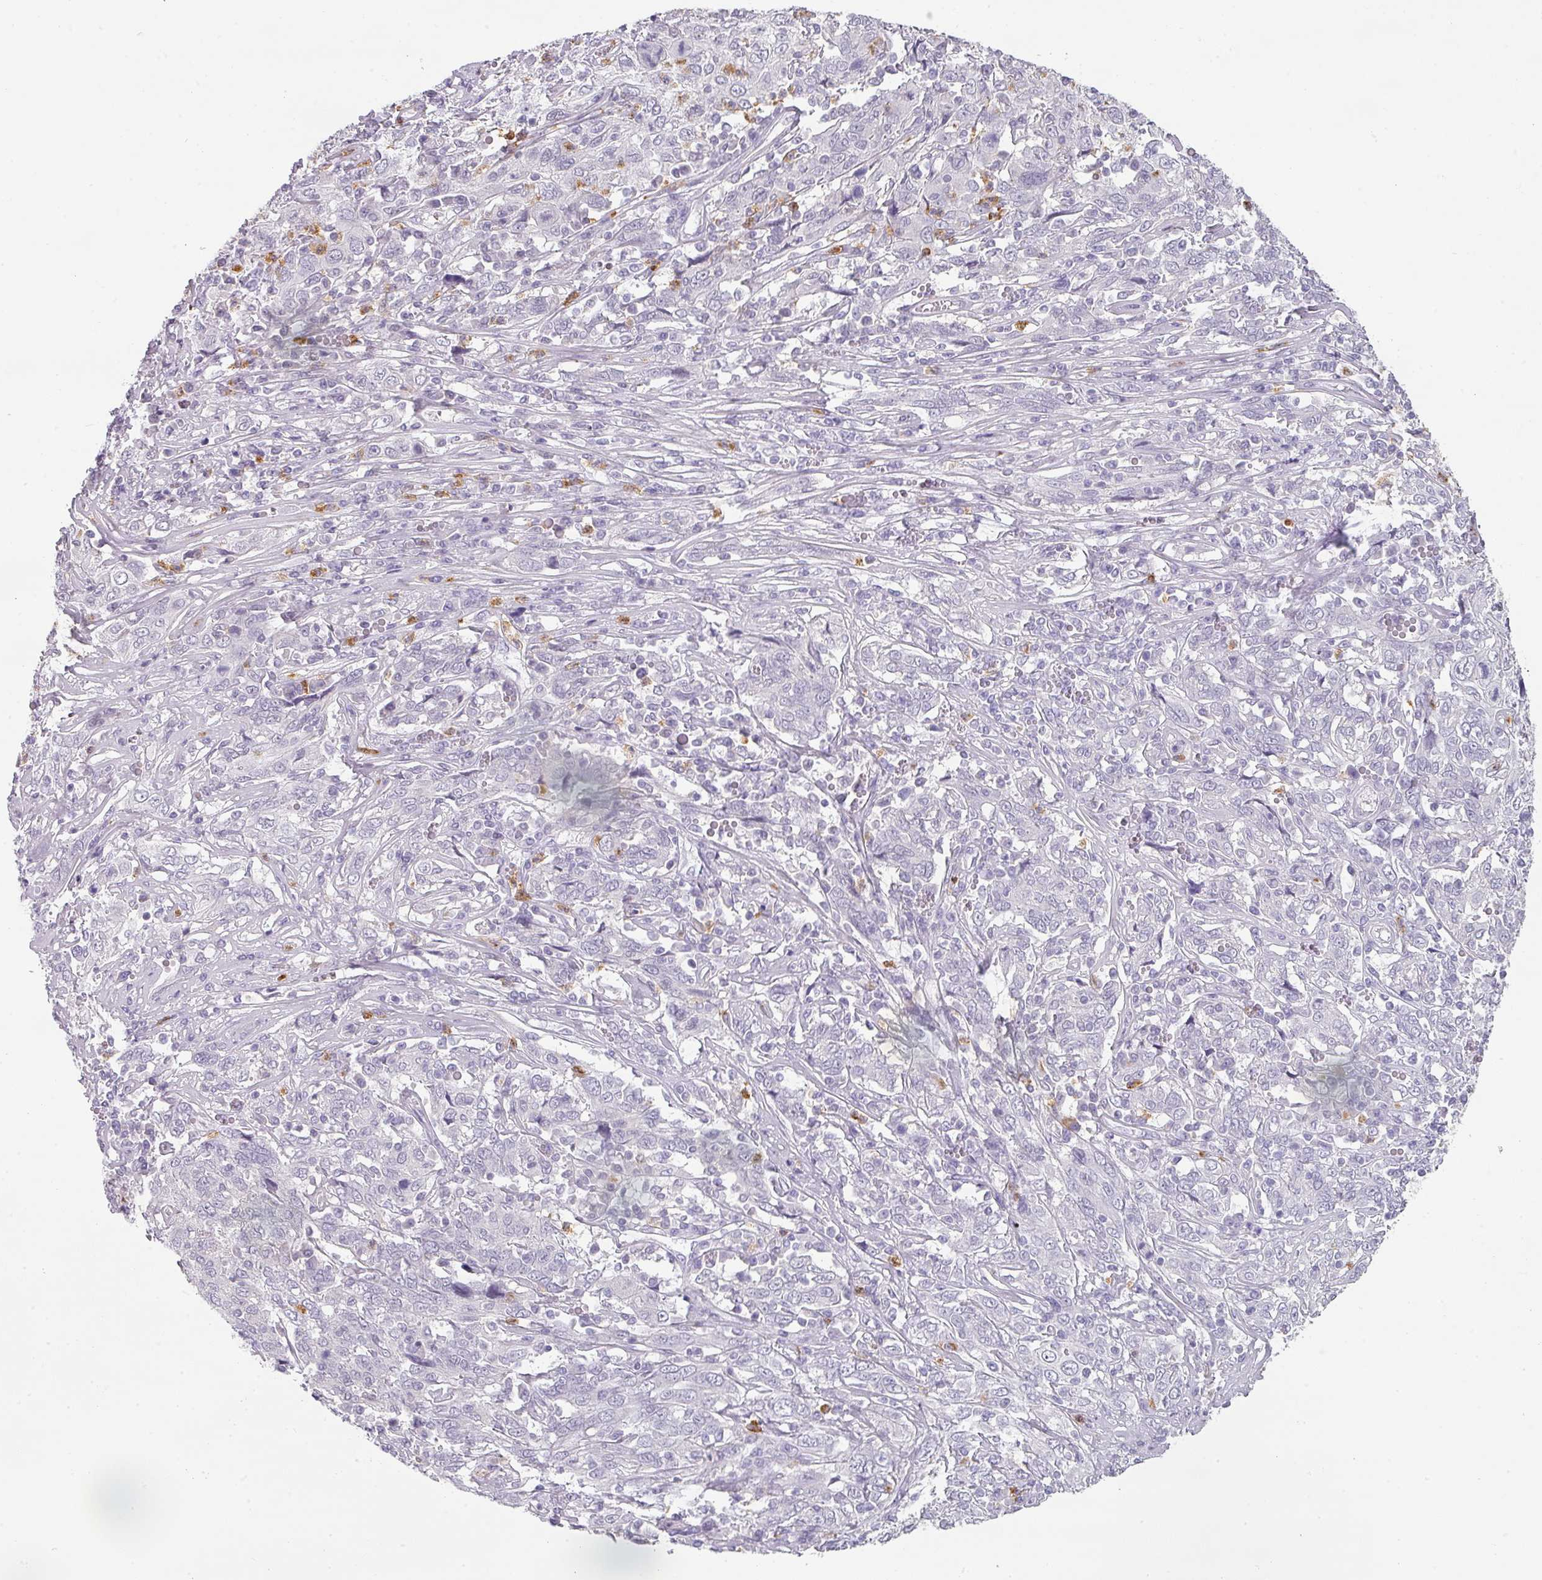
{"staining": {"intensity": "negative", "quantity": "none", "location": "none"}, "tissue": "cervical cancer", "cell_type": "Tumor cells", "image_type": "cancer", "snomed": [{"axis": "morphology", "description": "Squamous cell carcinoma, NOS"}, {"axis": "topography", "description": "Cervix"}], "caption": "Immunohistochemistry (IHC) of human cervical cancer (squamous cell carcinoma) exhibits no staining in tumor cells.", "gene": "BTLA", "patient": {"sex": "female", "age": 46}}